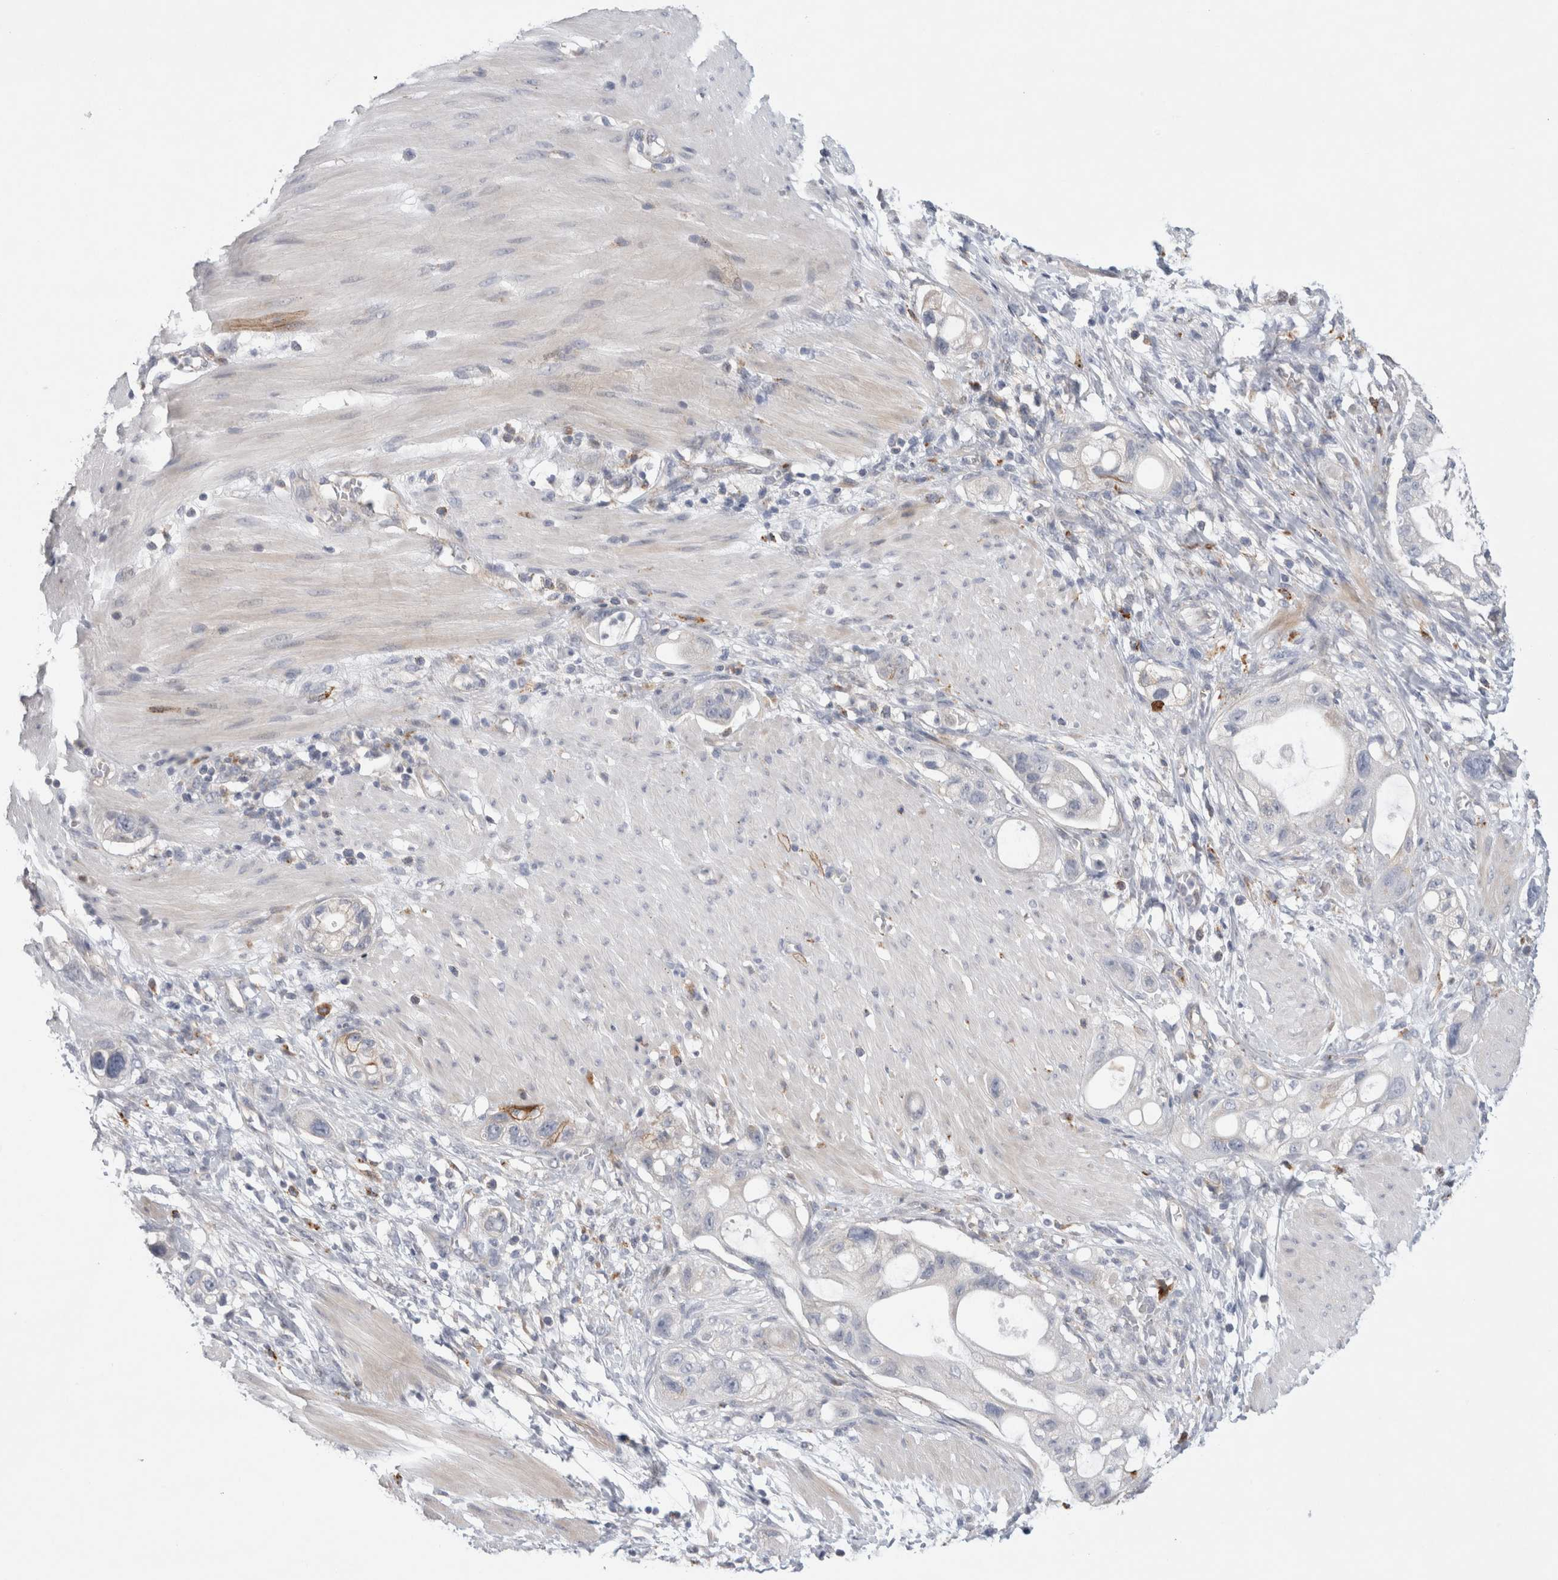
{"staining": {"intensity": "negative", "quantity": "none", "location": "none"}, "tissue": "stomach cancer", "cell_type": "Tumor cells", "image_type": "cancer", "snomed": [{"axis": "morphology", "description": "Adenocarcinoma, NOS"}, {"axis": "topography", "description": "Stomach"}, {"axis": "topography", "description": "Stomach, lower"}], "caption": "The micrograph displays no staining of tumor cells in stomach cancer. (Brightfield microscopy of DAB IHC at high magnification).", "gene": "GAA", "patient": {"sex": "female", "age": 48}}